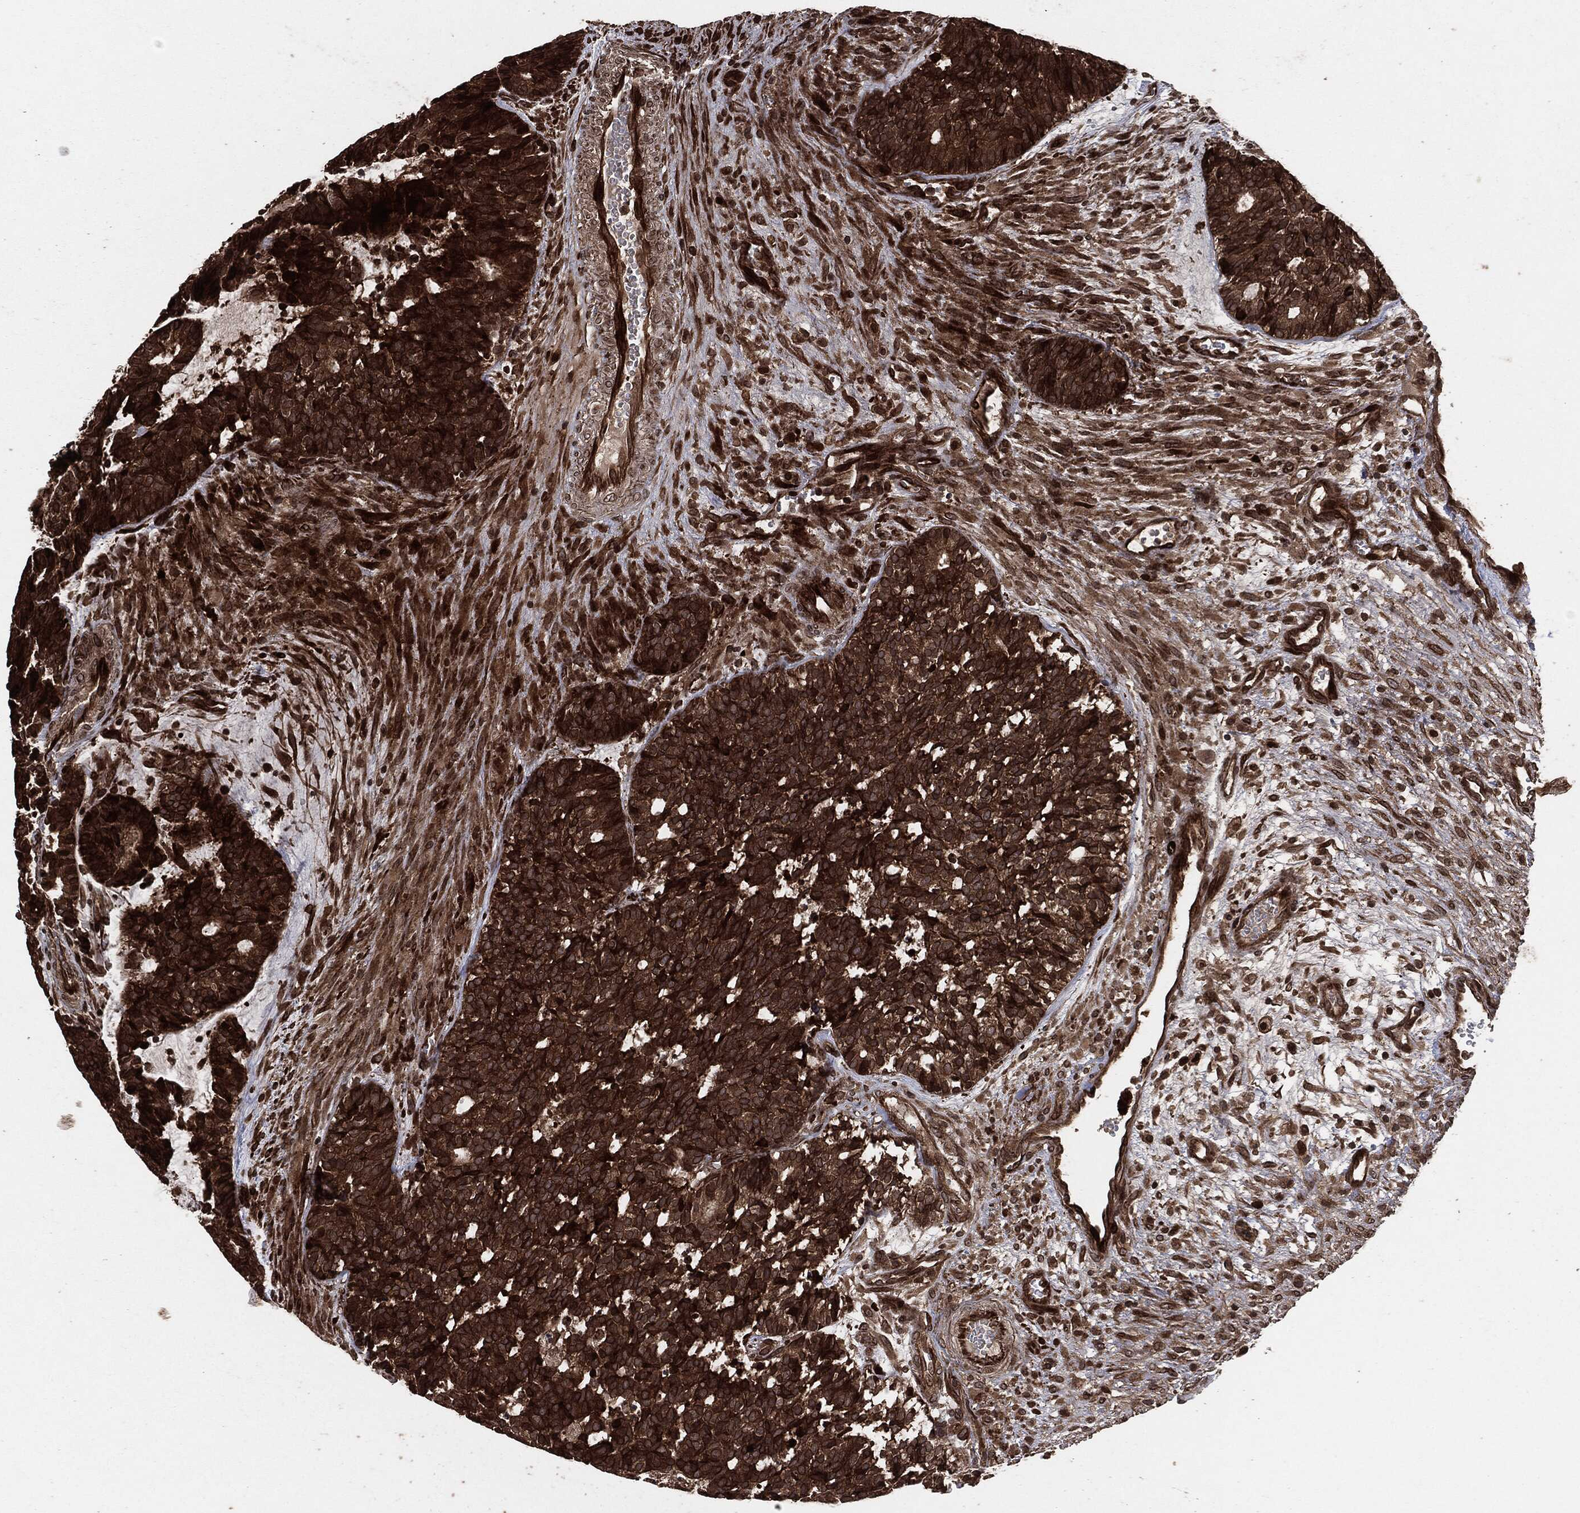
{"staining": {"intensity": "strong", "quantity": ">75%", "location": "cytoplasmic/membranous"}, "tissue": "head and neck cancer", "cell_type": "Tumor cells", "image_type": "cancer", "snomed": [{"axis": "morphology", "description": "Adenocarcinoma, NOS"}, {"axis": "topography", "description": "Head-Neck"}], "caption": "Strong cytoplasmic/membranous positivity for a protein is present in approximately >75% of tumor cells of head and neck cancer using IHC.", "gene": "IFIT1", "patient": {"sex": "female", "age": 81}}